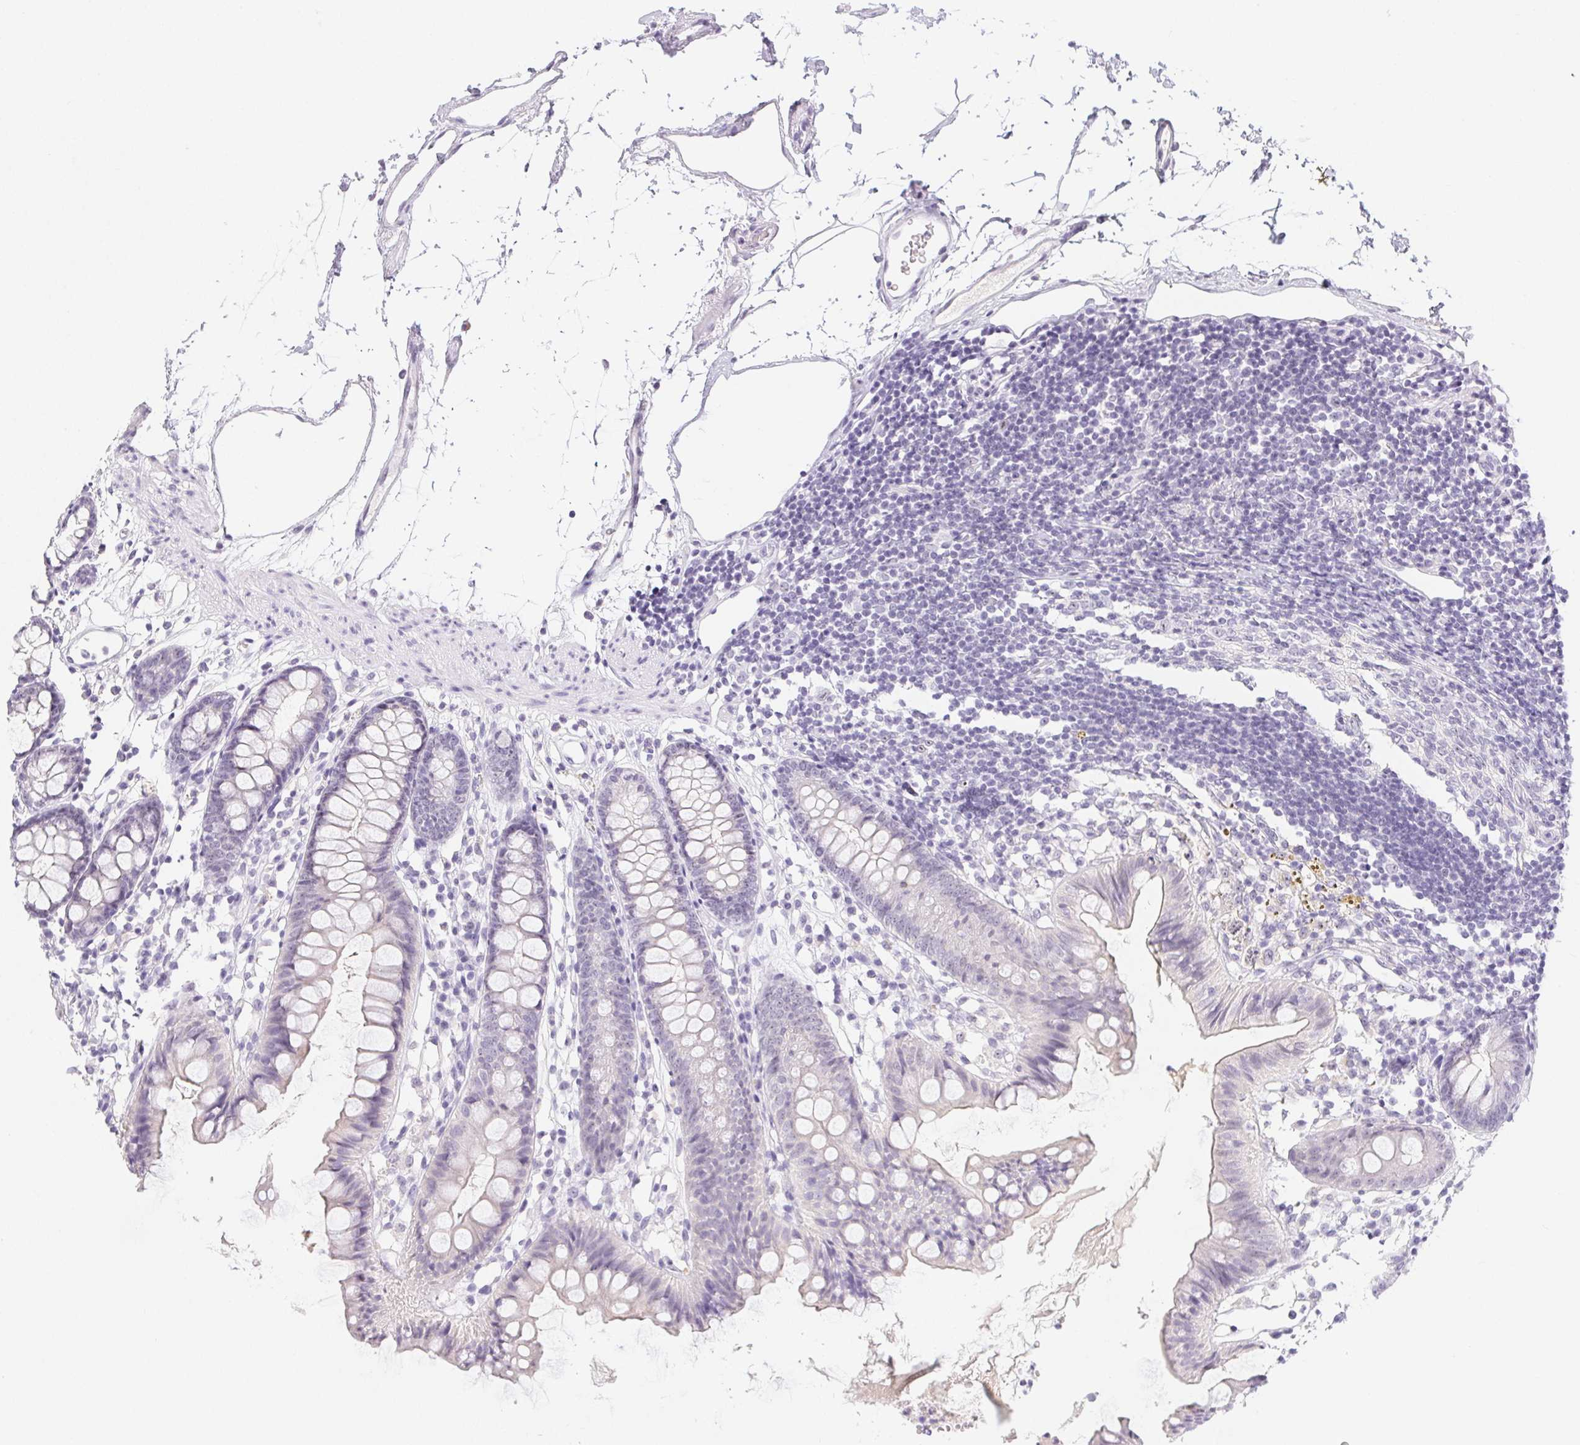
{"staining": {"intensity": "negative", "quantity": "none", "location": "none"}, "tissue": "colon", "cell_type": "Endothelial cells", "image_type": "normal", "snomed": [{"axis": "morphology", "description": "Normal tissue, NOS"}, {"axis": "topography", "description": "Colon"}], "caption": "Endothelial cells are negative for brown protein staining in unremarkable colon. (DAB IHC with hematoxylin counter stain).", "gene": "ST8SIA3", "patient": {"sex": "female", "age": 84}}